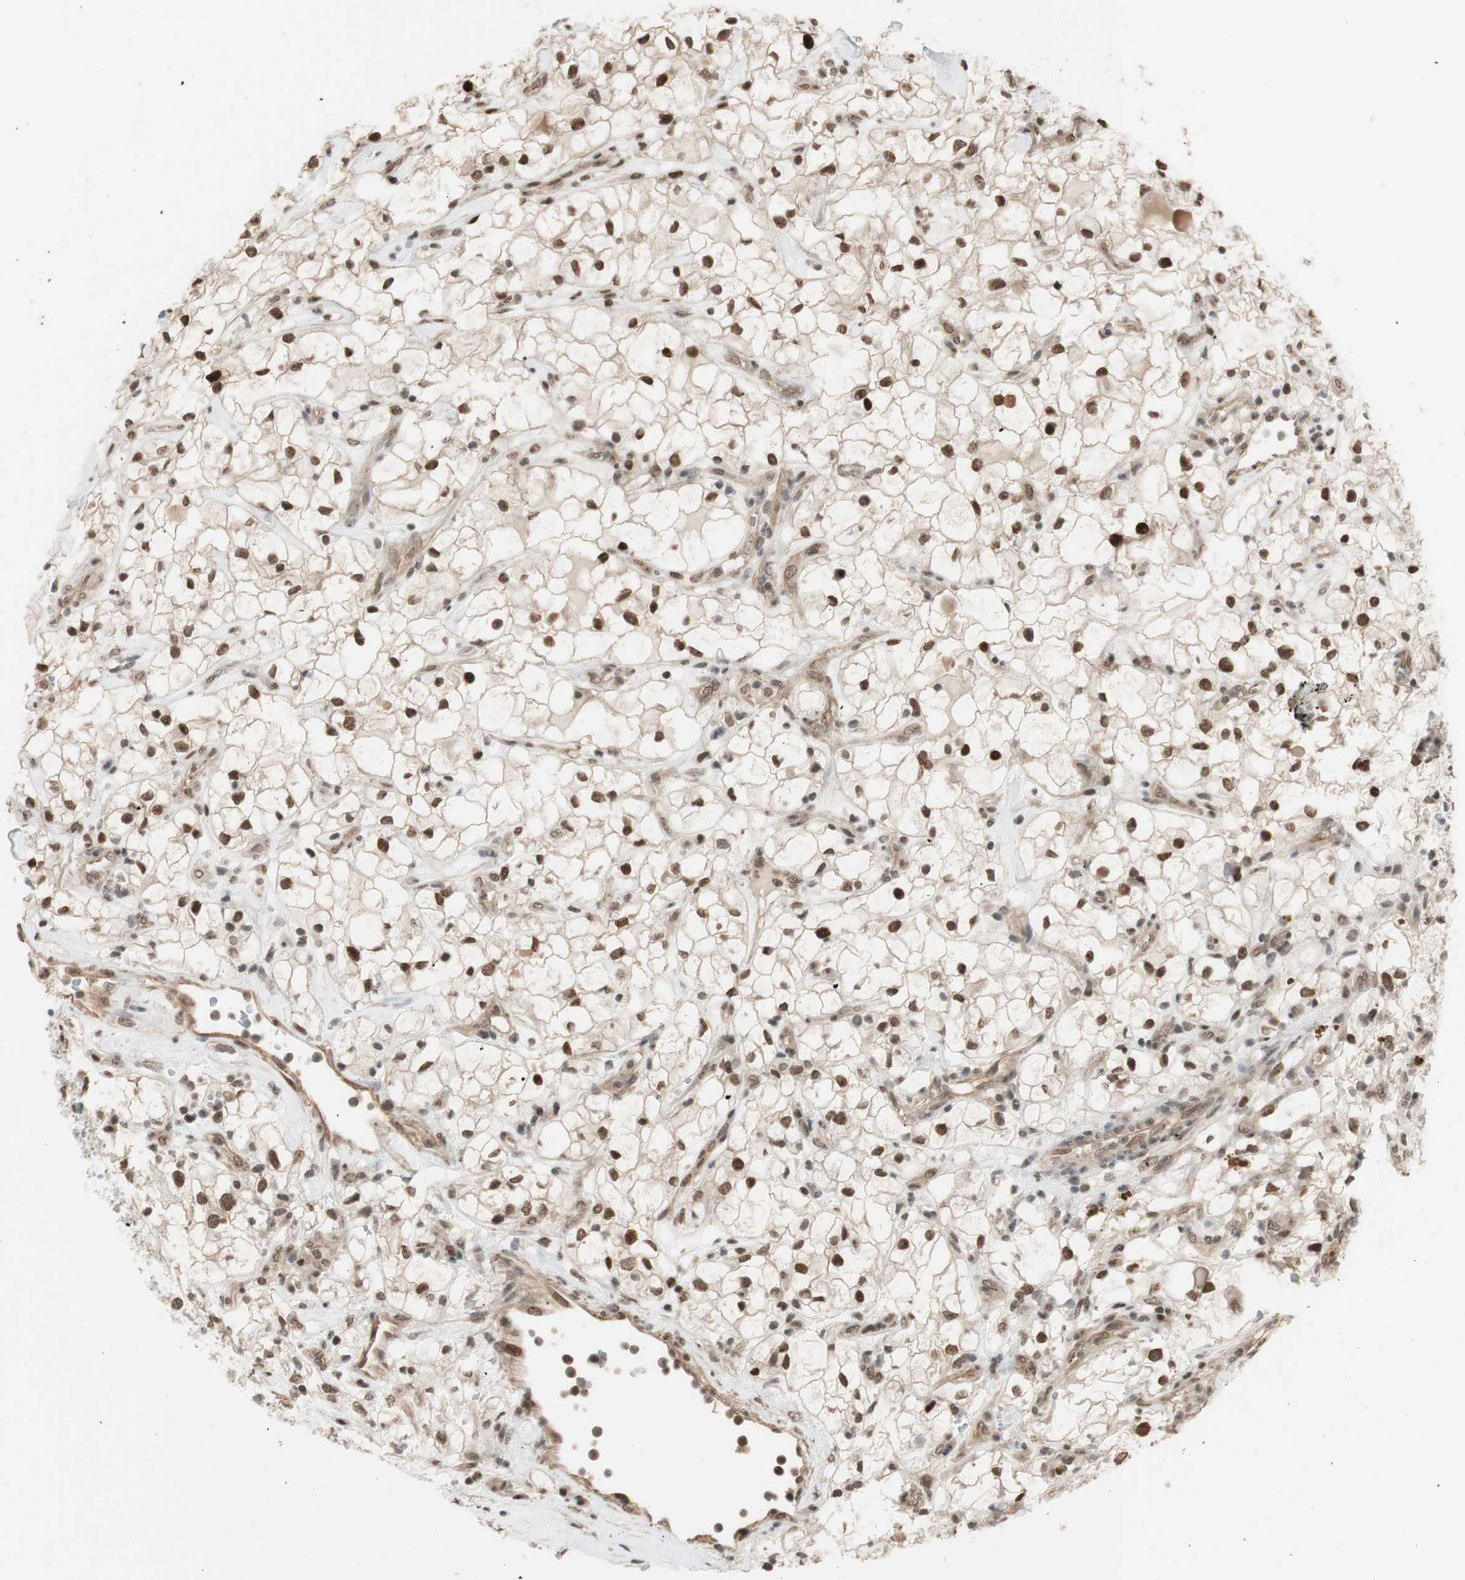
{"staining": {"intensity": "moderate", "quantity": ">75%", "location": "nuclear"}, "tissue": "renal cancer", "cell_type": "Tumor cells", "image_type": "cancer", "snomed": [{"axis": "morphology", "description": "Adenocarcinoma, NOS"}, {"axis": "topography", "description": "Kidney"}], "caption": "Human renal cancer stained for a protein (brown) demonstrates moderate nuclear positive expression in approximately >75% of tumor cells.", "gene": "SUFU", "patient": {"sex": "female", "age": 60}}